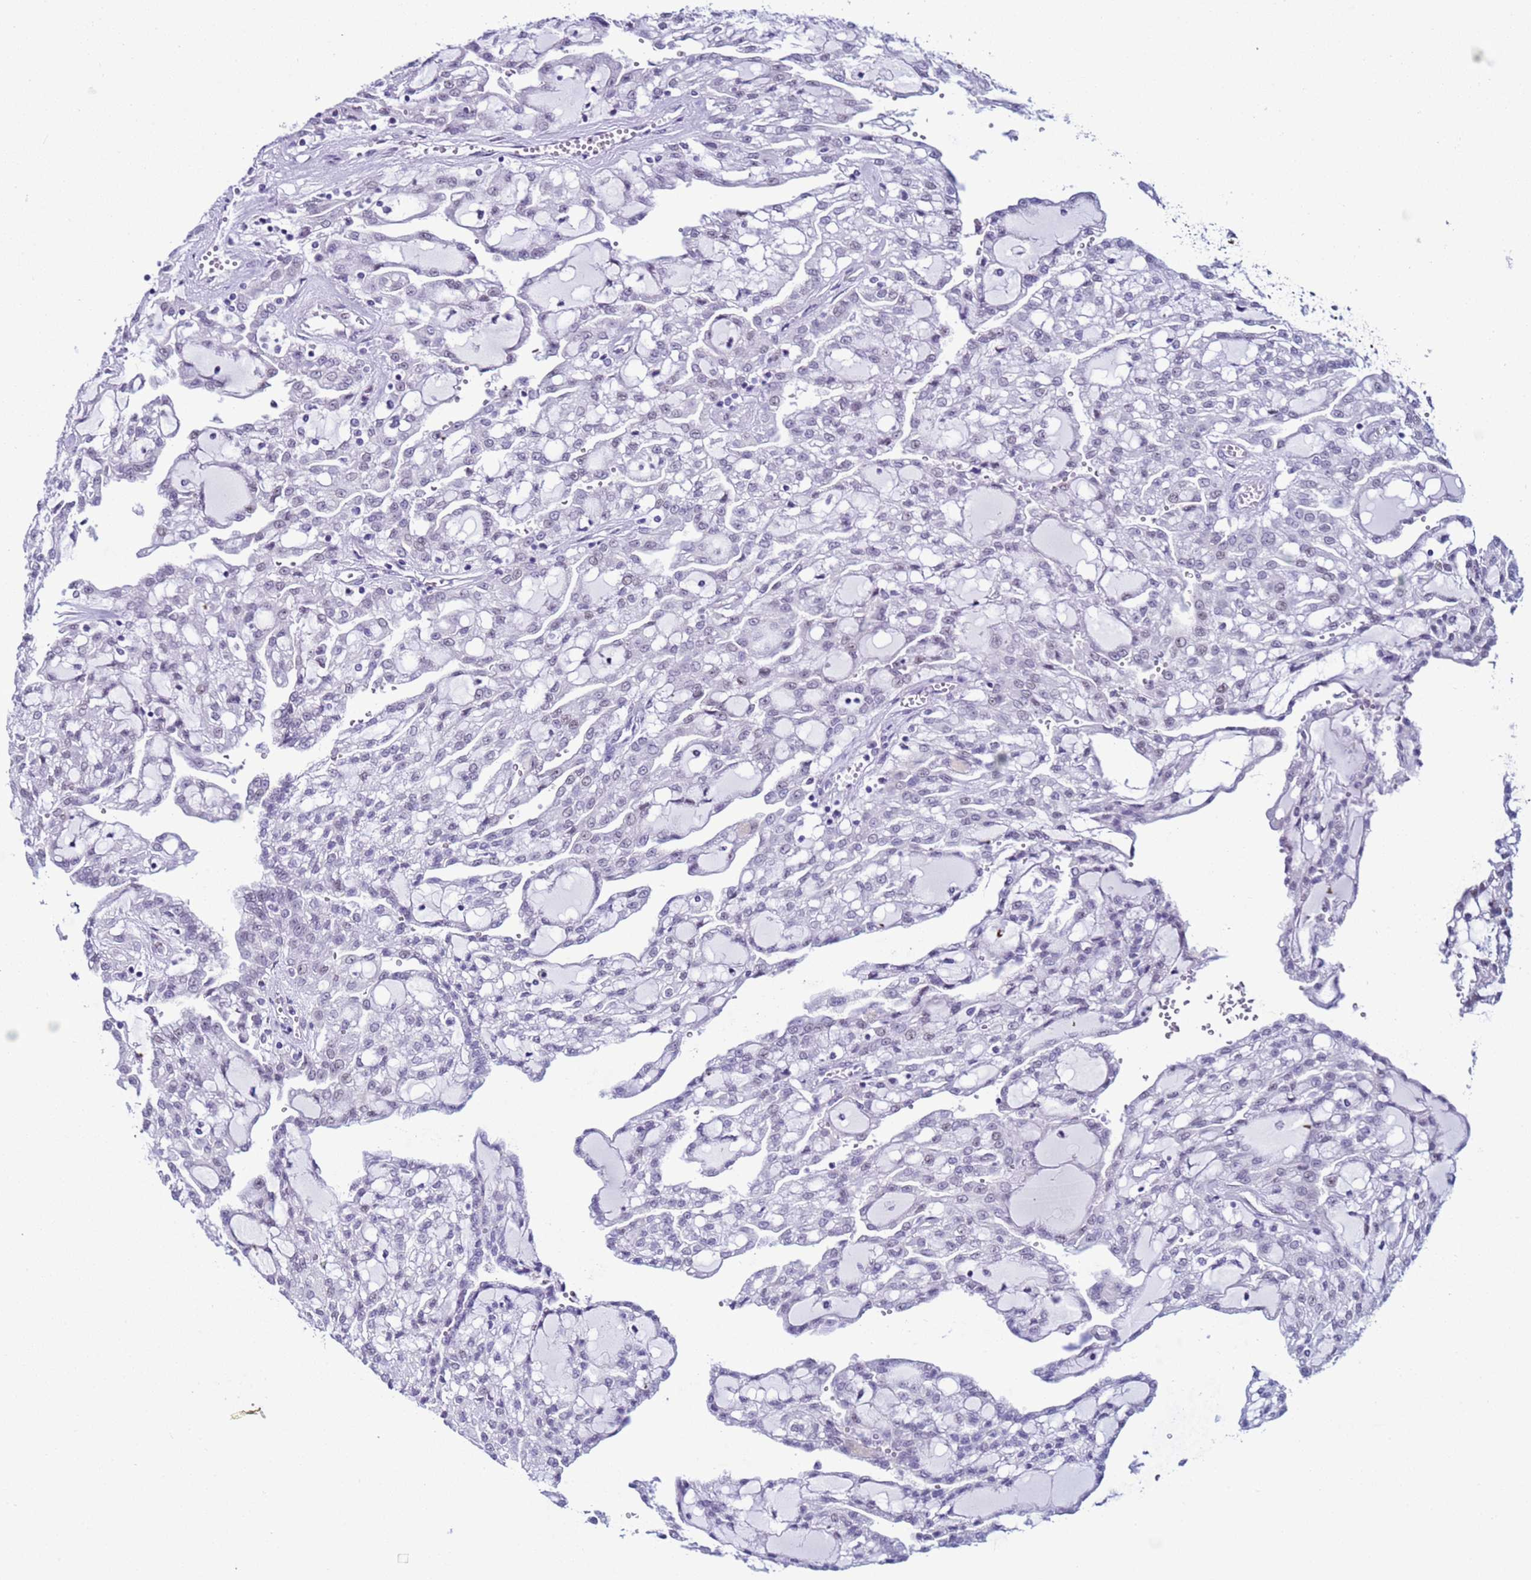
{"staining": {"intensity": "negative", "quantity": "none", "location": "none"}, "tissue": "renal cancer", "cell_type": "Tumor cells", "image_type": "cancer", "snomed": [{"axis": "morphology", "description": "Adenocarcinoma, NOS"}, {"axis": "topography", "description": "Kidney"}], "caption": "Renal adenocarcinoma stained for a protein using immunohistochemistry (IHC) demonstrates no staining tumor cells.", "gene": "LRRC10B", "patient": {"sex": "male", "age": 63}}